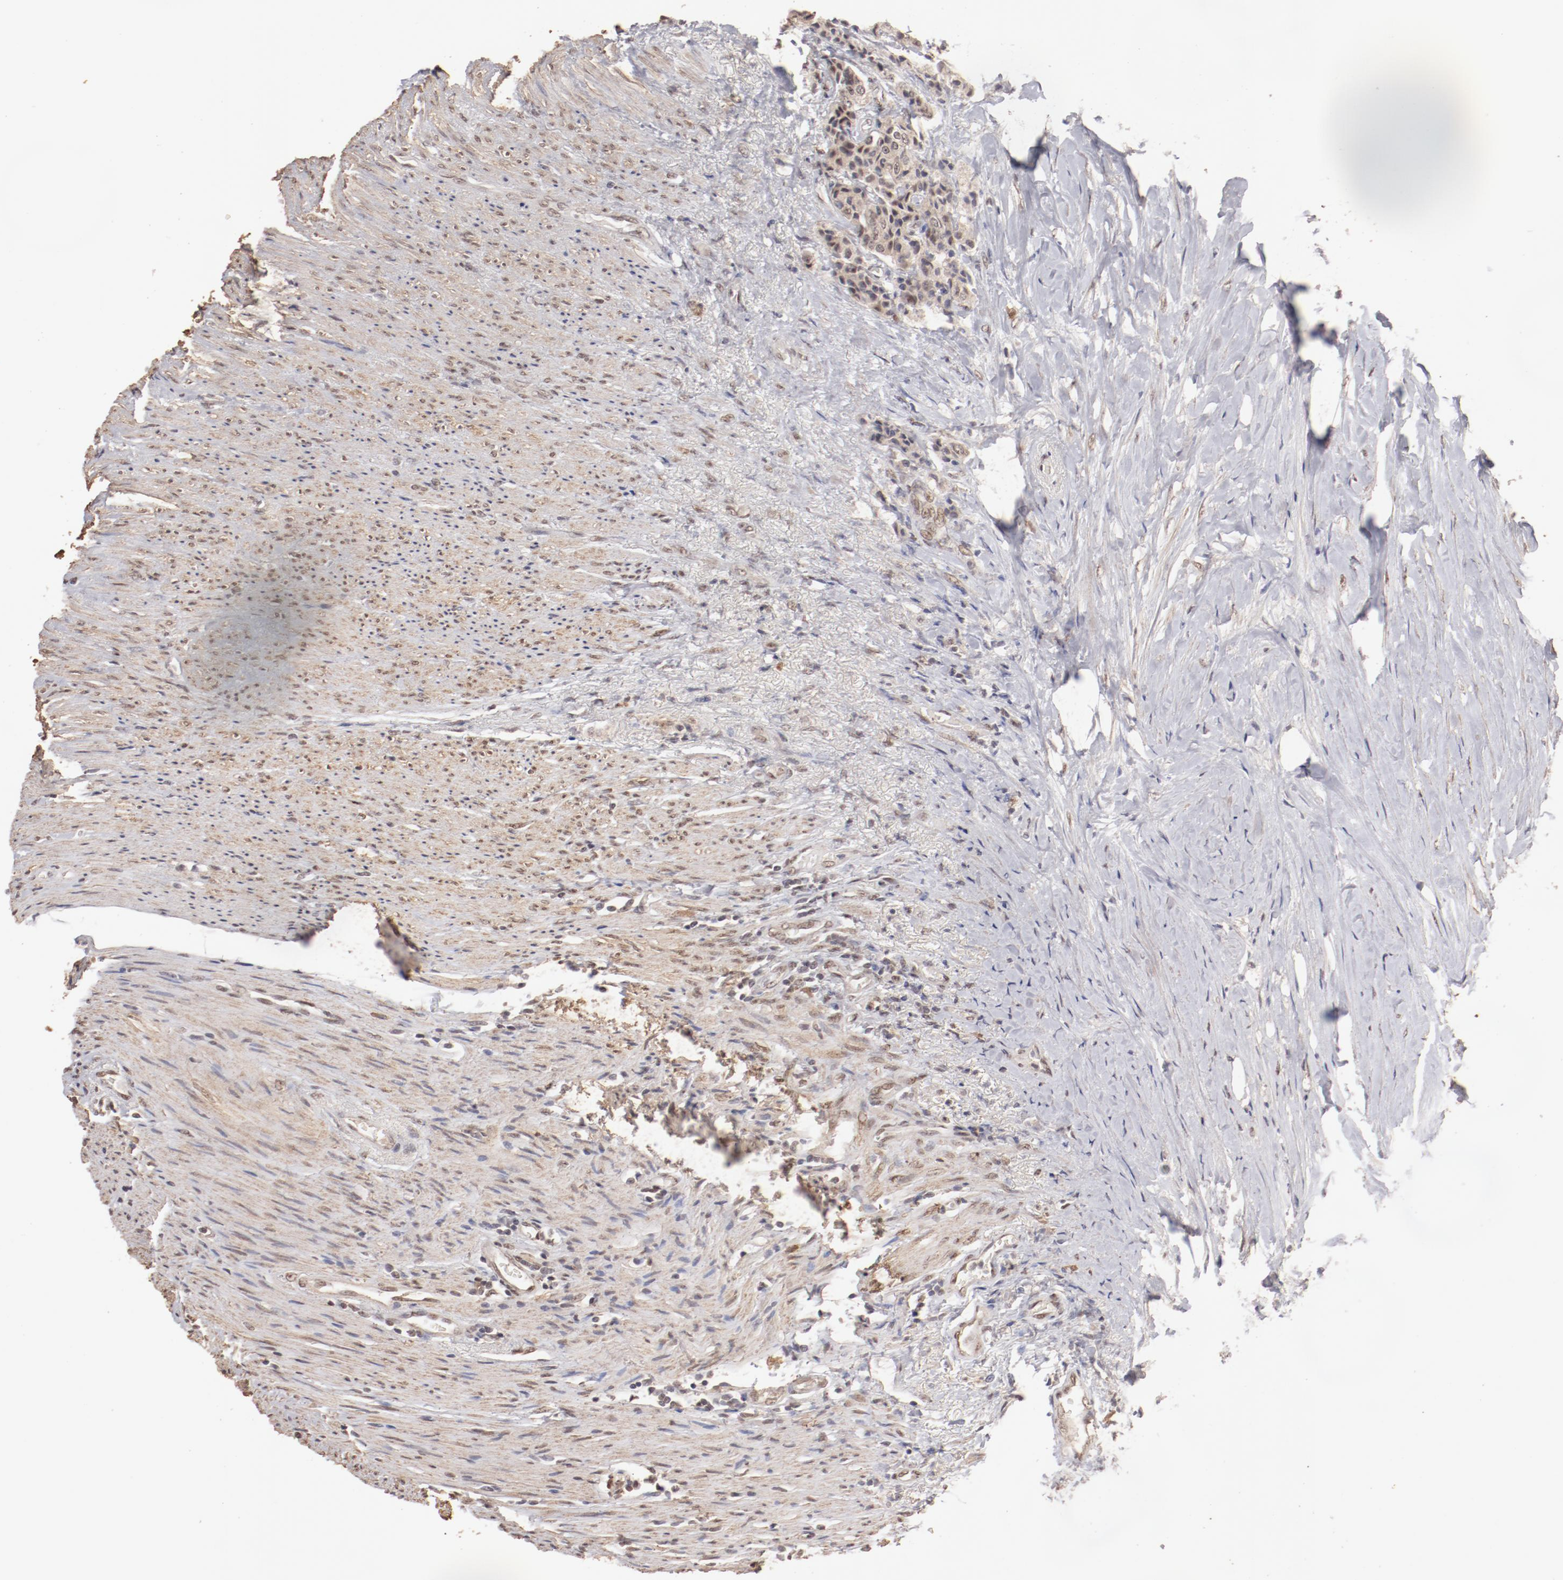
{"staining": {"intensity": "moderate", "quantity": ">75%", "location": "cytoplasmic/membranous,nuclear"}, "tissue": "carcinoid", "cell_type": "Tumor cells", "image_type": "cancer", "snomed": [{"axis": "morphology", "description": "Carcinoid, malignant, NOS"}, {"axis": "topography", "description": "Colon"}], "caption": "Approximately >75% of tumor cells in malignant carcinoid display moderate cytoplasmic/membranous and nuclear protein expression as visualized by brown immunohistochemical staining.", "gene": "CLOCK", "patient": {"sex": "female", "age": 61}}